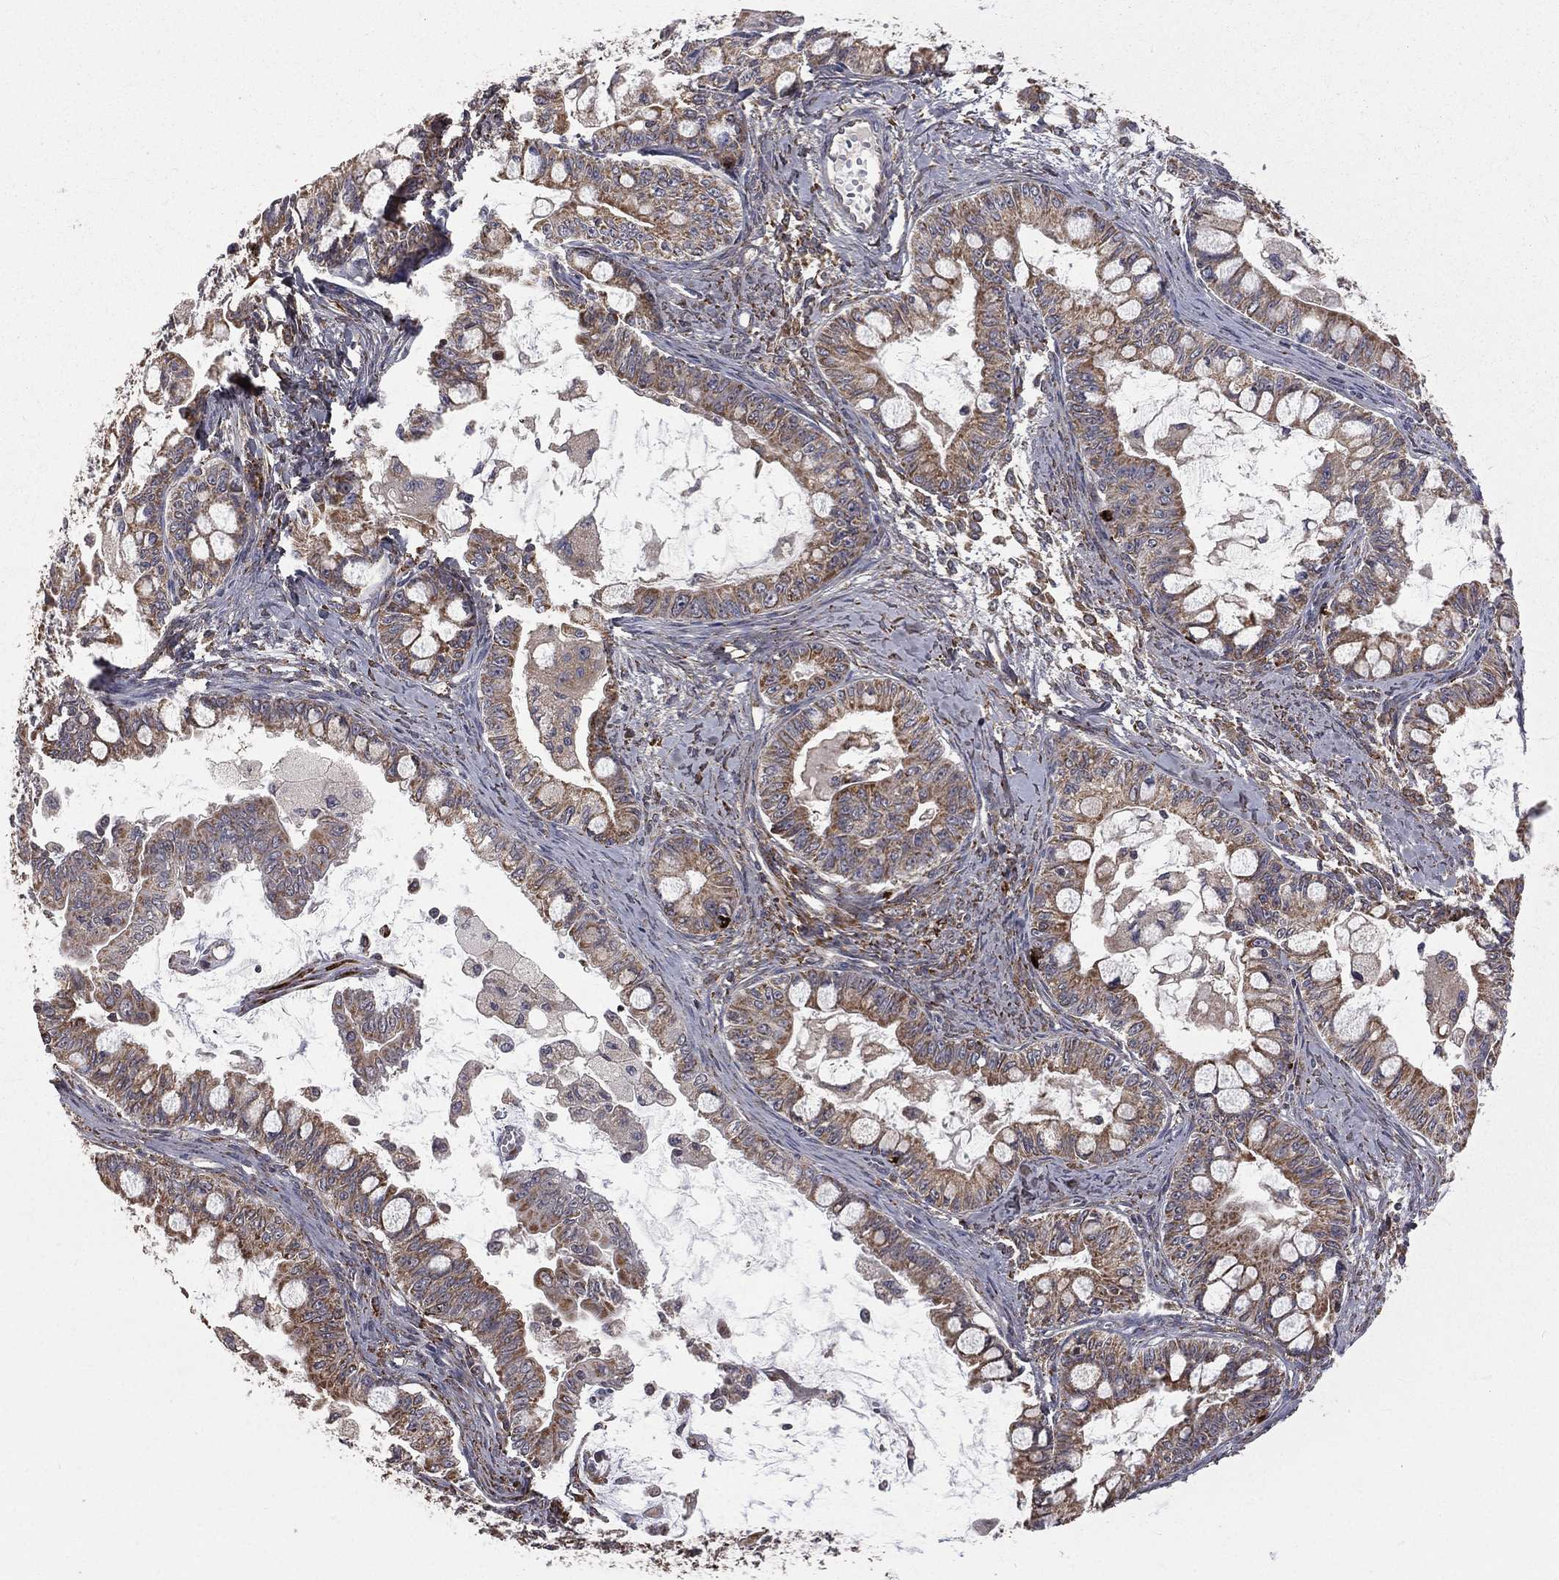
{"staining": {"intensity": "moderate", "quantity": ">75%", "location": "cytoplasmic/membranous"}, "tissue": "ovarian cancer", "cell_type": "Tumor cells", "image_type": "cancer", "snomed": [{"axis": "morphology", "description": "Cystadenocarcinoma, mucinous, NOS"}, {"axis": "topography", "description": "Ovary"}], "caption": "Tumor cells display medium levels of moderate cytoplasmic/membranous staining in approximately >75% of cells in ovarian cancer (mucinous cystadenocarcinoma).", "gene": "OLFML1", "patient": {"sex": "female", "age": 63}}